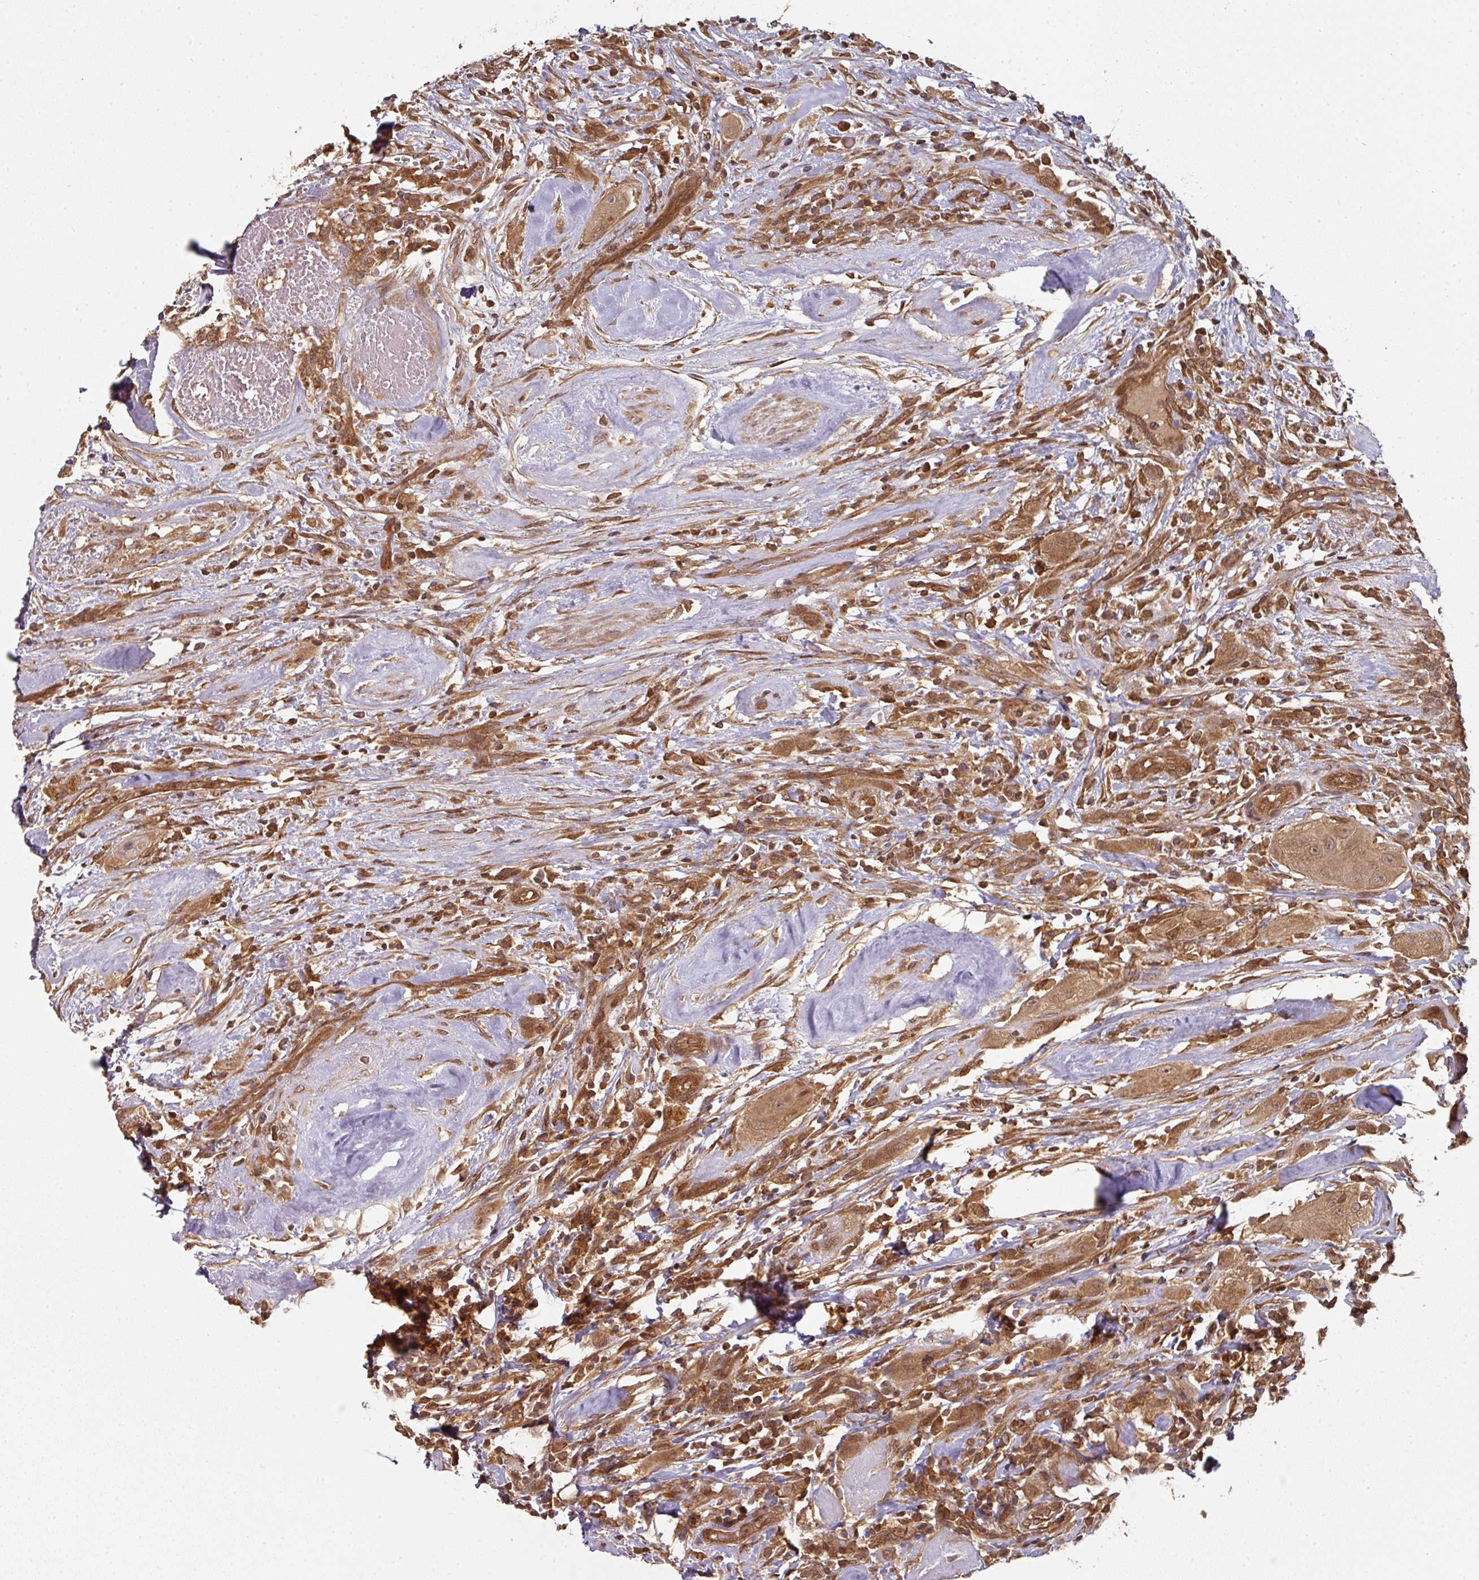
{"staining": {"intensity": "moderate", "quantity": ">75%", "location": "cytoplasmic/membranous,nuclear"}, "tissue": "thyroid cancer", "cell_type": "Tumor cells", "image_type": "cancer", "snomed": [{"axis": "morphology", "description": "Papillary adenocarcinoma, NOS"}, {"axis": "topography", "description": "Thyroid gland"}], "caption": "Human thyroid papillary adenocarcinoma stained with a protein marker exhibits moderate staining in tumor cells.", "gene": "EIF4EBP2", "patient": {"sex": "female", "age": 59}}